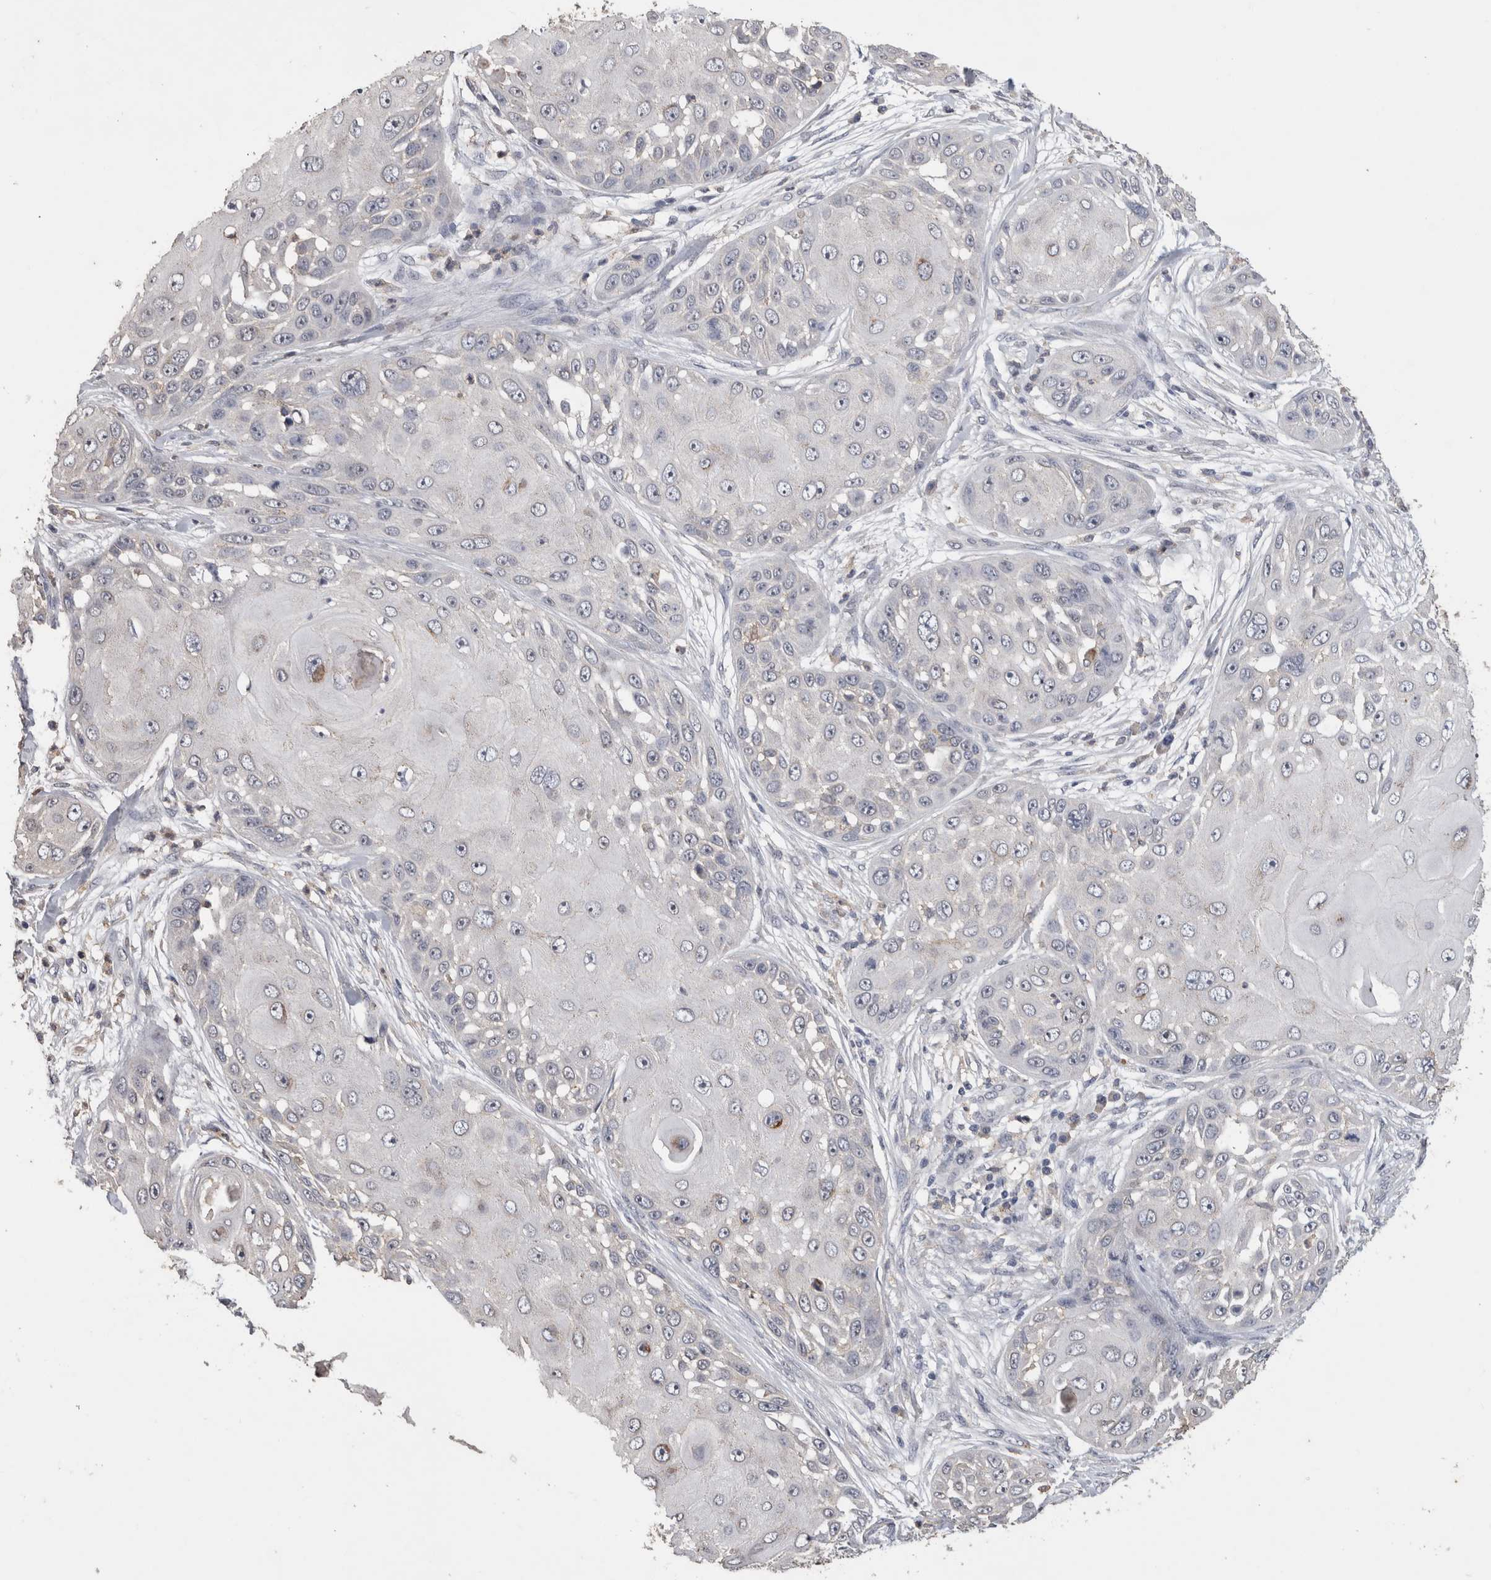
{"staining": {"intensity": "negative", "quantity": "none", "location": "none"}, "tissue": "skin cancer", "cell_type": "Tumor cells", "image_type": "cancer", "snomed": [{"axis": "morphology", "description": "Squamous cell carcinoma, NOS"}, {"axis": "topography", "description": "Skin"}], "caption": "Tumor cells are negative for brown protein staining in skin squamous cell carcinoma.", "gene": "CNTFR", "patient": {"sex": "female", "age": 44}}